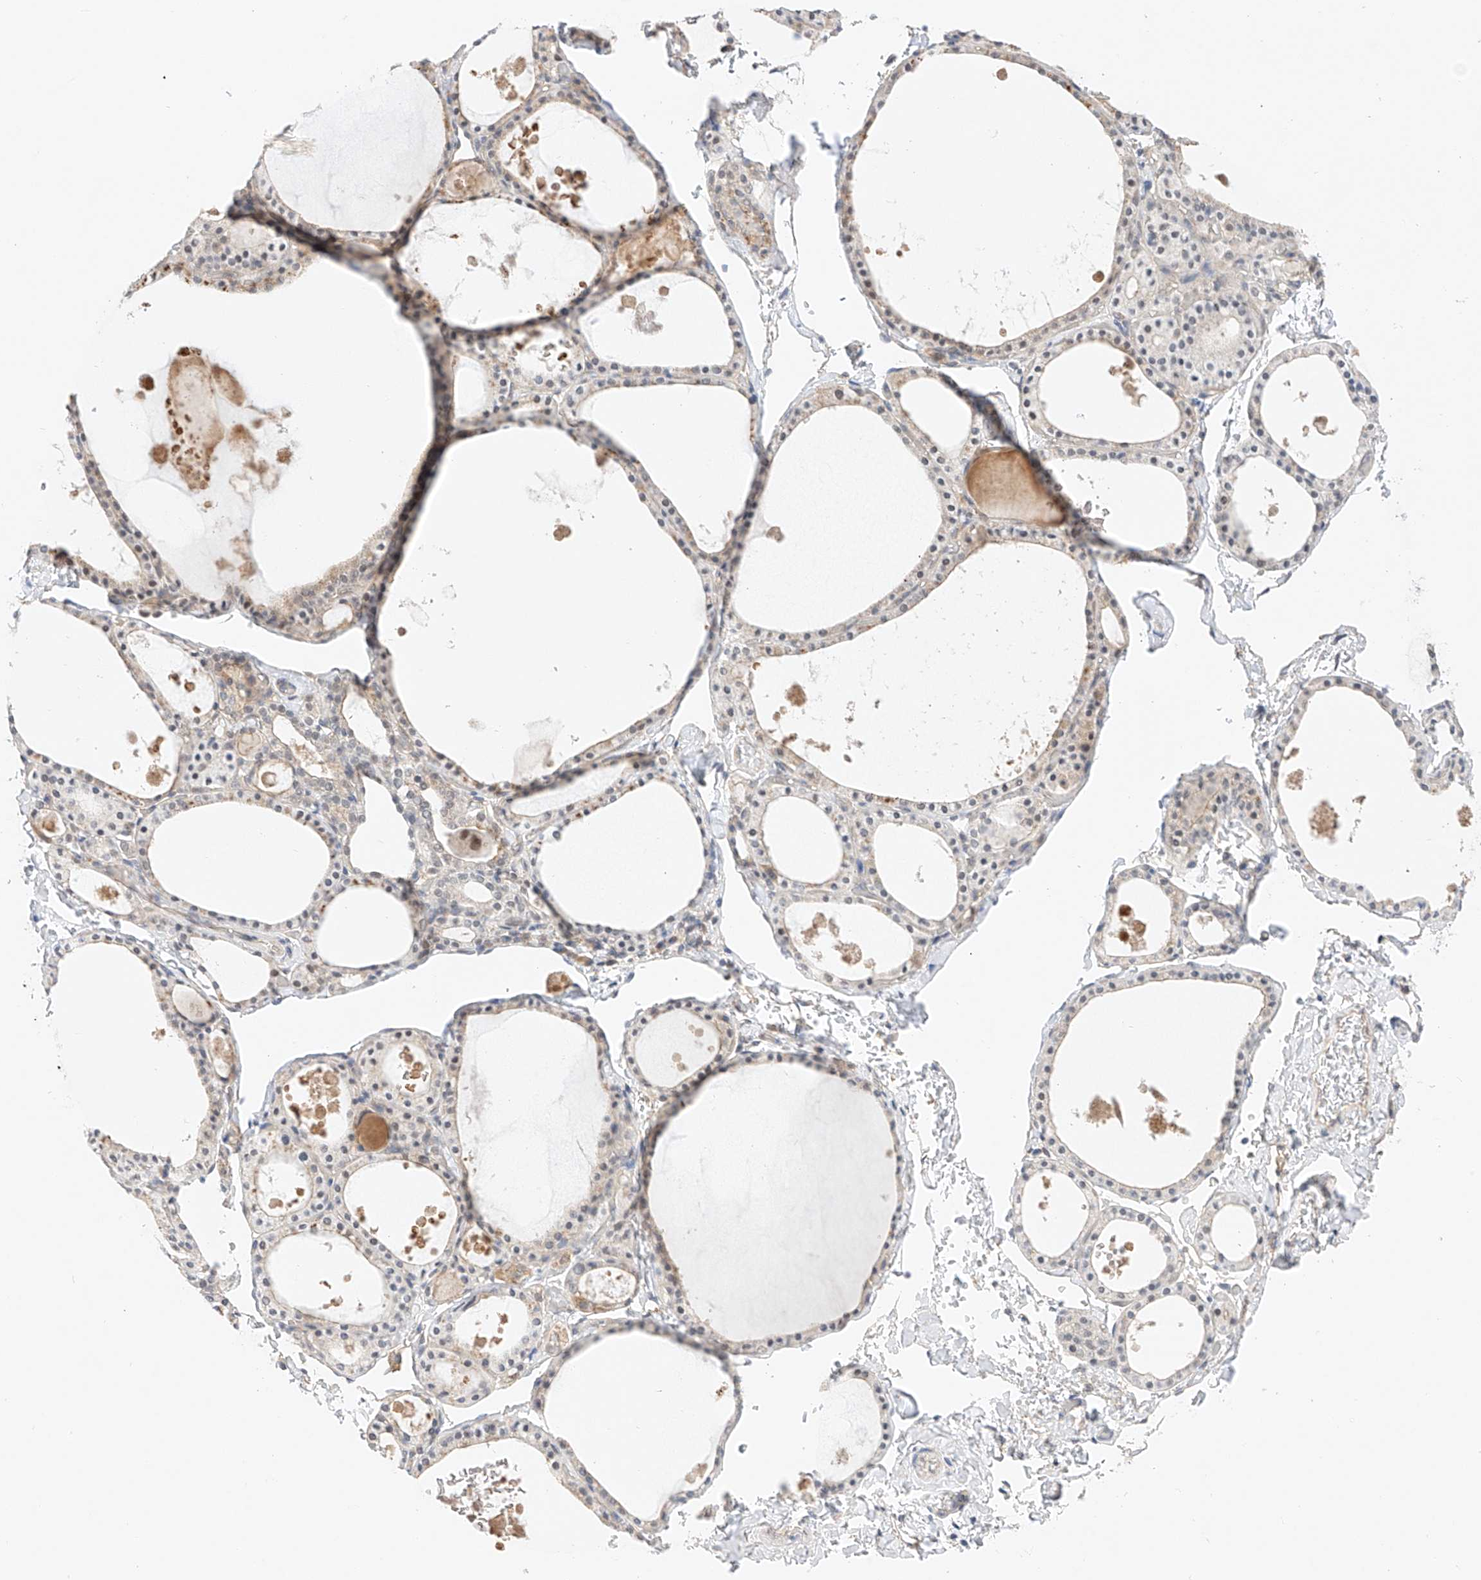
{"staining": {"intensity": "weak", "quantity": "<25%", "location": "cytoplasmic/membranous"}, "tissue": "thyroid gland", "cell_type": "Glandular cells", "image_type": "normal", "snomed": [{"axis": "morphology", "description": "Normal tissue, NOS"}, {"axis": "topography", "description": "Thyroid gland"}], "caption": "The histopathology image exhibits no significant expression in glandular cells of thyroid gland.", "gene": "IL22RA2", "patient": {"sex": "male", "age": 56}}